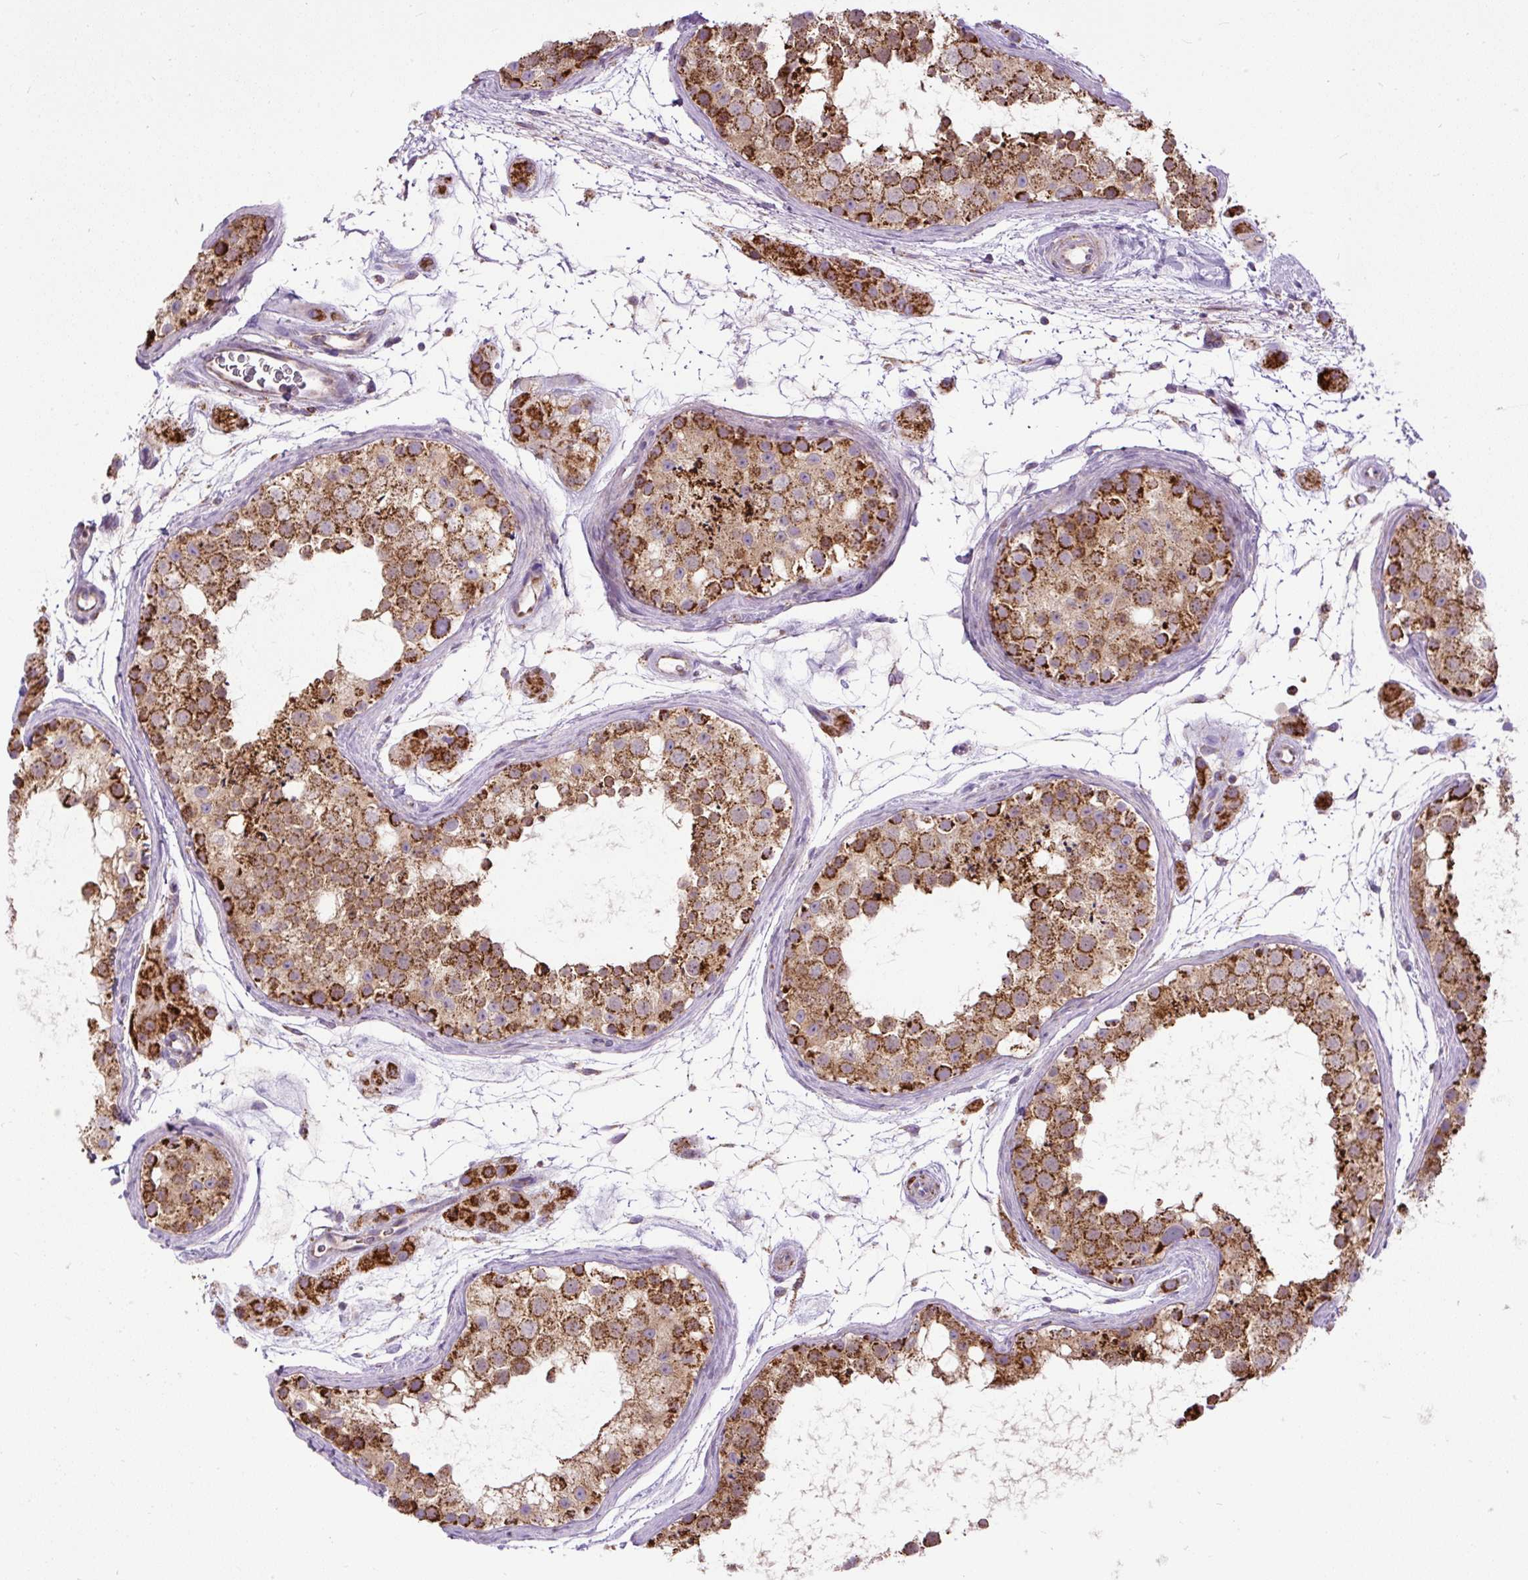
{"staining": {"intensity": "strong", "quantity": ">75%", "location": "cytoplasmic/membranous"}, "tissue": "testis", "cell_type": "Cells in seminiferous ducts", "image_type": "normal", "snomed": [{"axis": "morphology", "description": "Normal tissue, NOS"}, {"axis": "topography", "description": "Testis"}], "caption": "Cells in seminiferous ducts demonstrate high levels of strong cytoplasmic/membranous expression in approximately >75% of cells in benign human testis.", "gene": "TM2D3", "patient": {"sex": "male", "age": 41}}